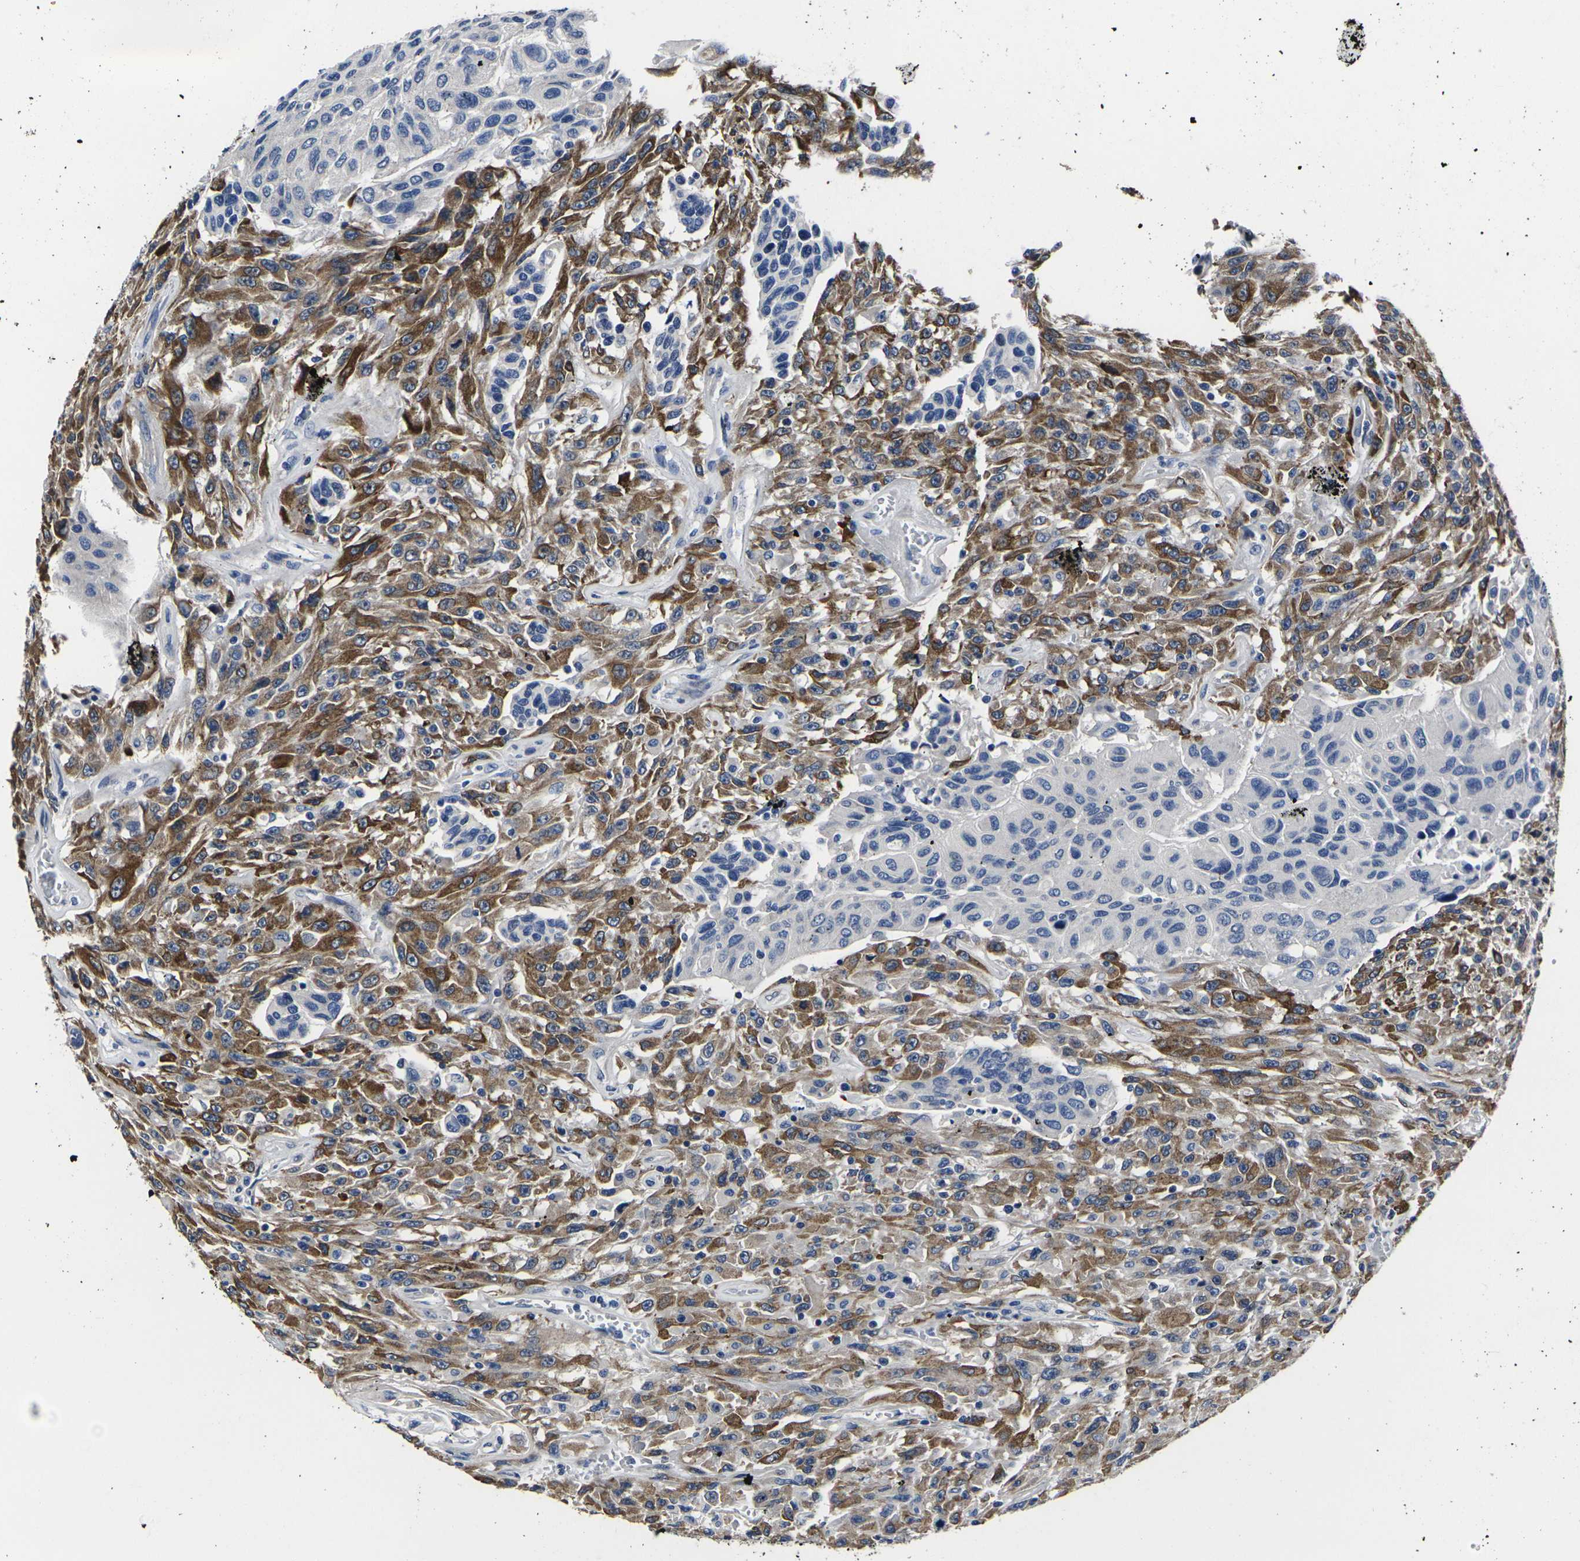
{"staining": {"intensity": "moderate", "quantity": "25%-75%", "location": "cytoplasmic/membranous"}, "tissue": "urothelial cancer", "cell_type": "Tumor cells", "image_type": "cancer", "snomed": [{"axis": "morphology", "description": "Urothelial carcinoma, High grade"}, {"axis": "topography", "description": "Urinary bladder"}], "caption": "The immunohistochemical stain shows moderate cytoplasmic/membranous staining in tumor cells of urothelial carcinoma (high-grade) tissue.", "gene": "CYP2C8", "patient": {"sex": "male", "age": 66}}